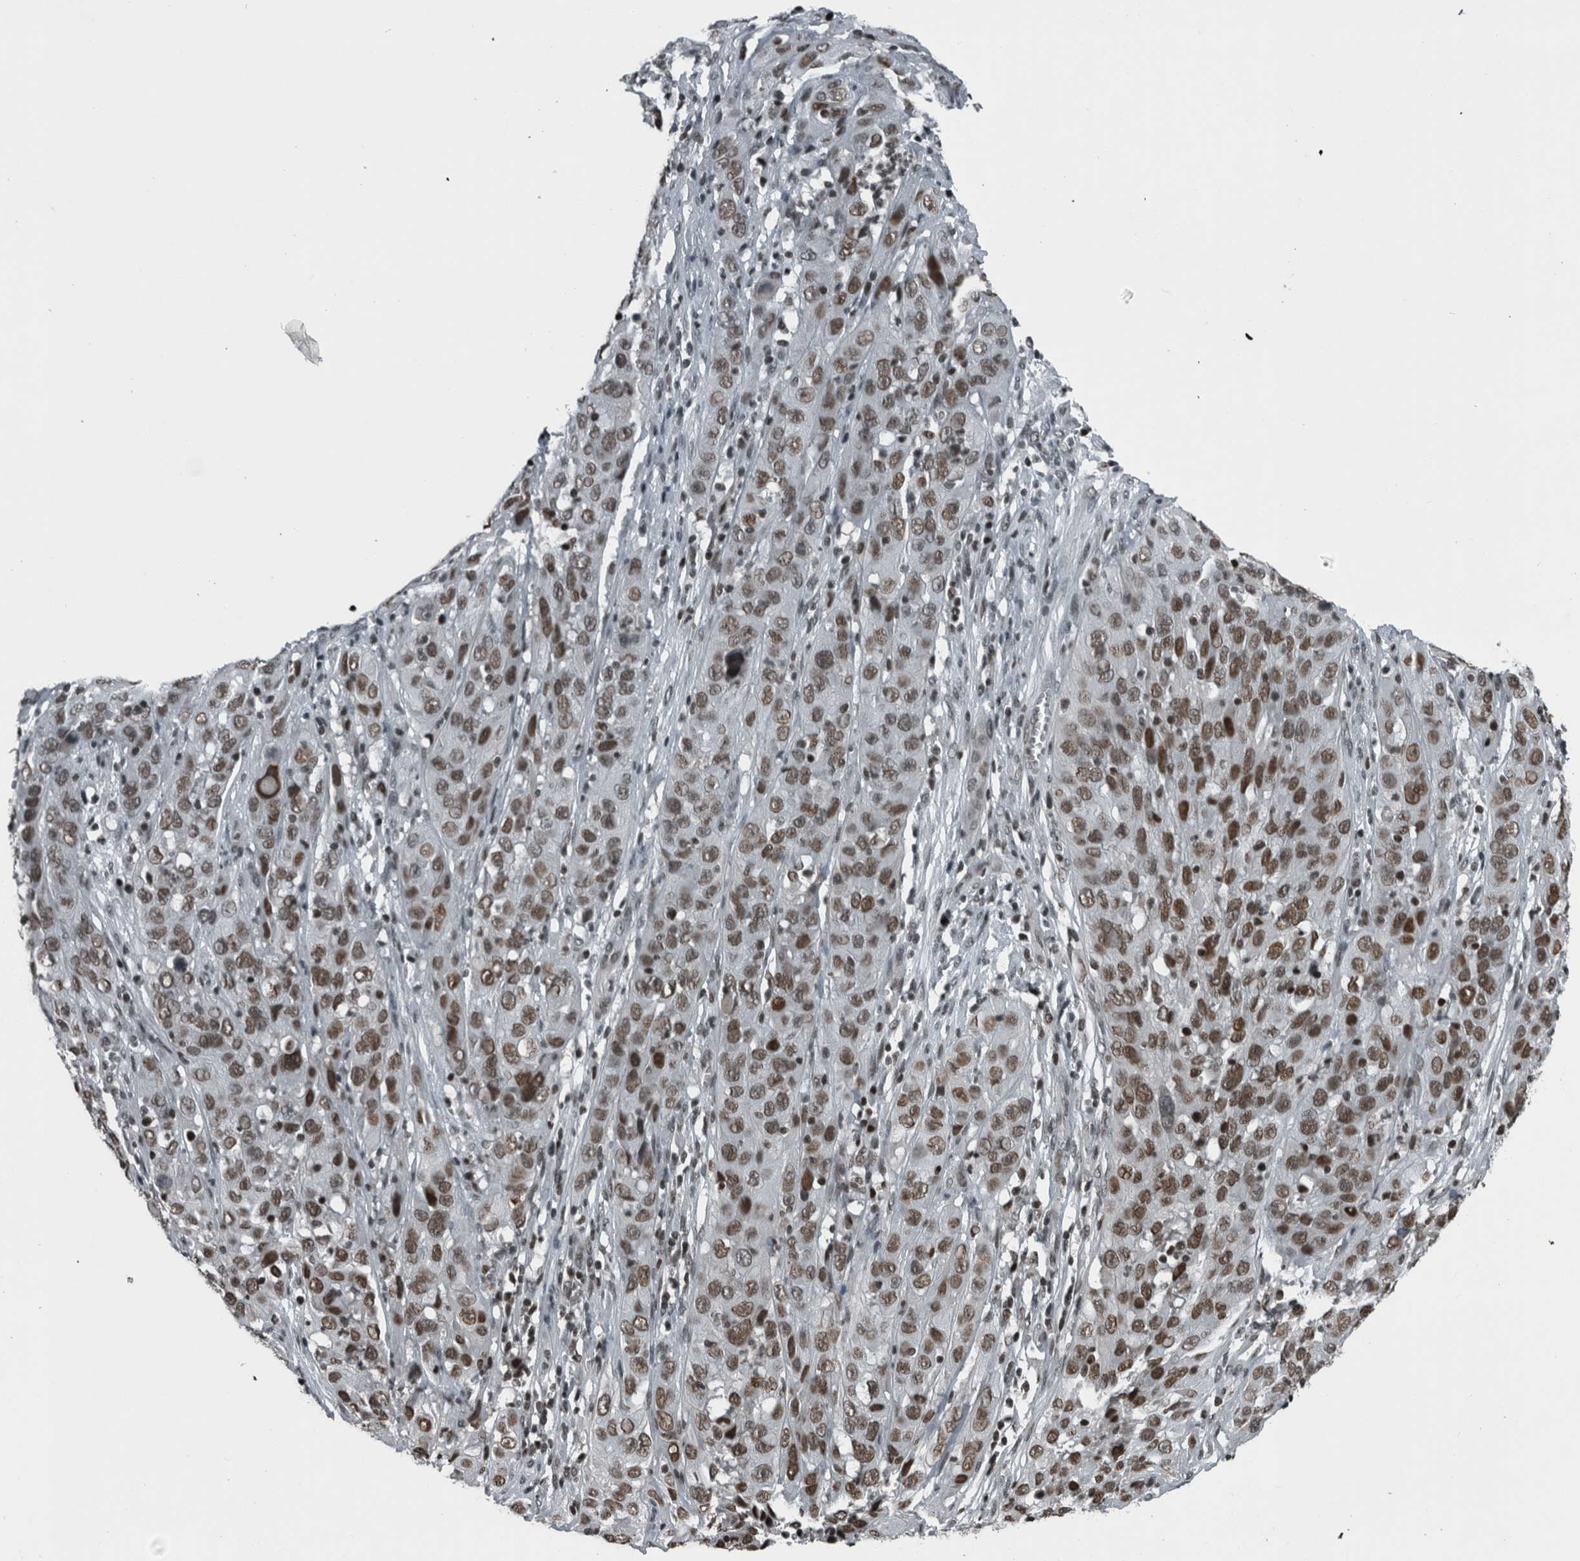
{"staining": {"intensity": "moderate", "quantity": ">75%", "location": "nuclear"}, "tissue": "cervical cancer", "cell_type": "Tumor cells", "image_type": "cancer", "snomed": [{"axis": "morphology", "description": "Squamous cell carcinoma, NOS"}, {"axis": "topography", "description": "Cervix"}], "caption": "A brown stain labels moderate nuclear positivity of a protein in cervical cancer (squamous cell carcinoma) tumor cells.", "gene": "UNC50", "patient": {"sex": "female", "age": 32}}